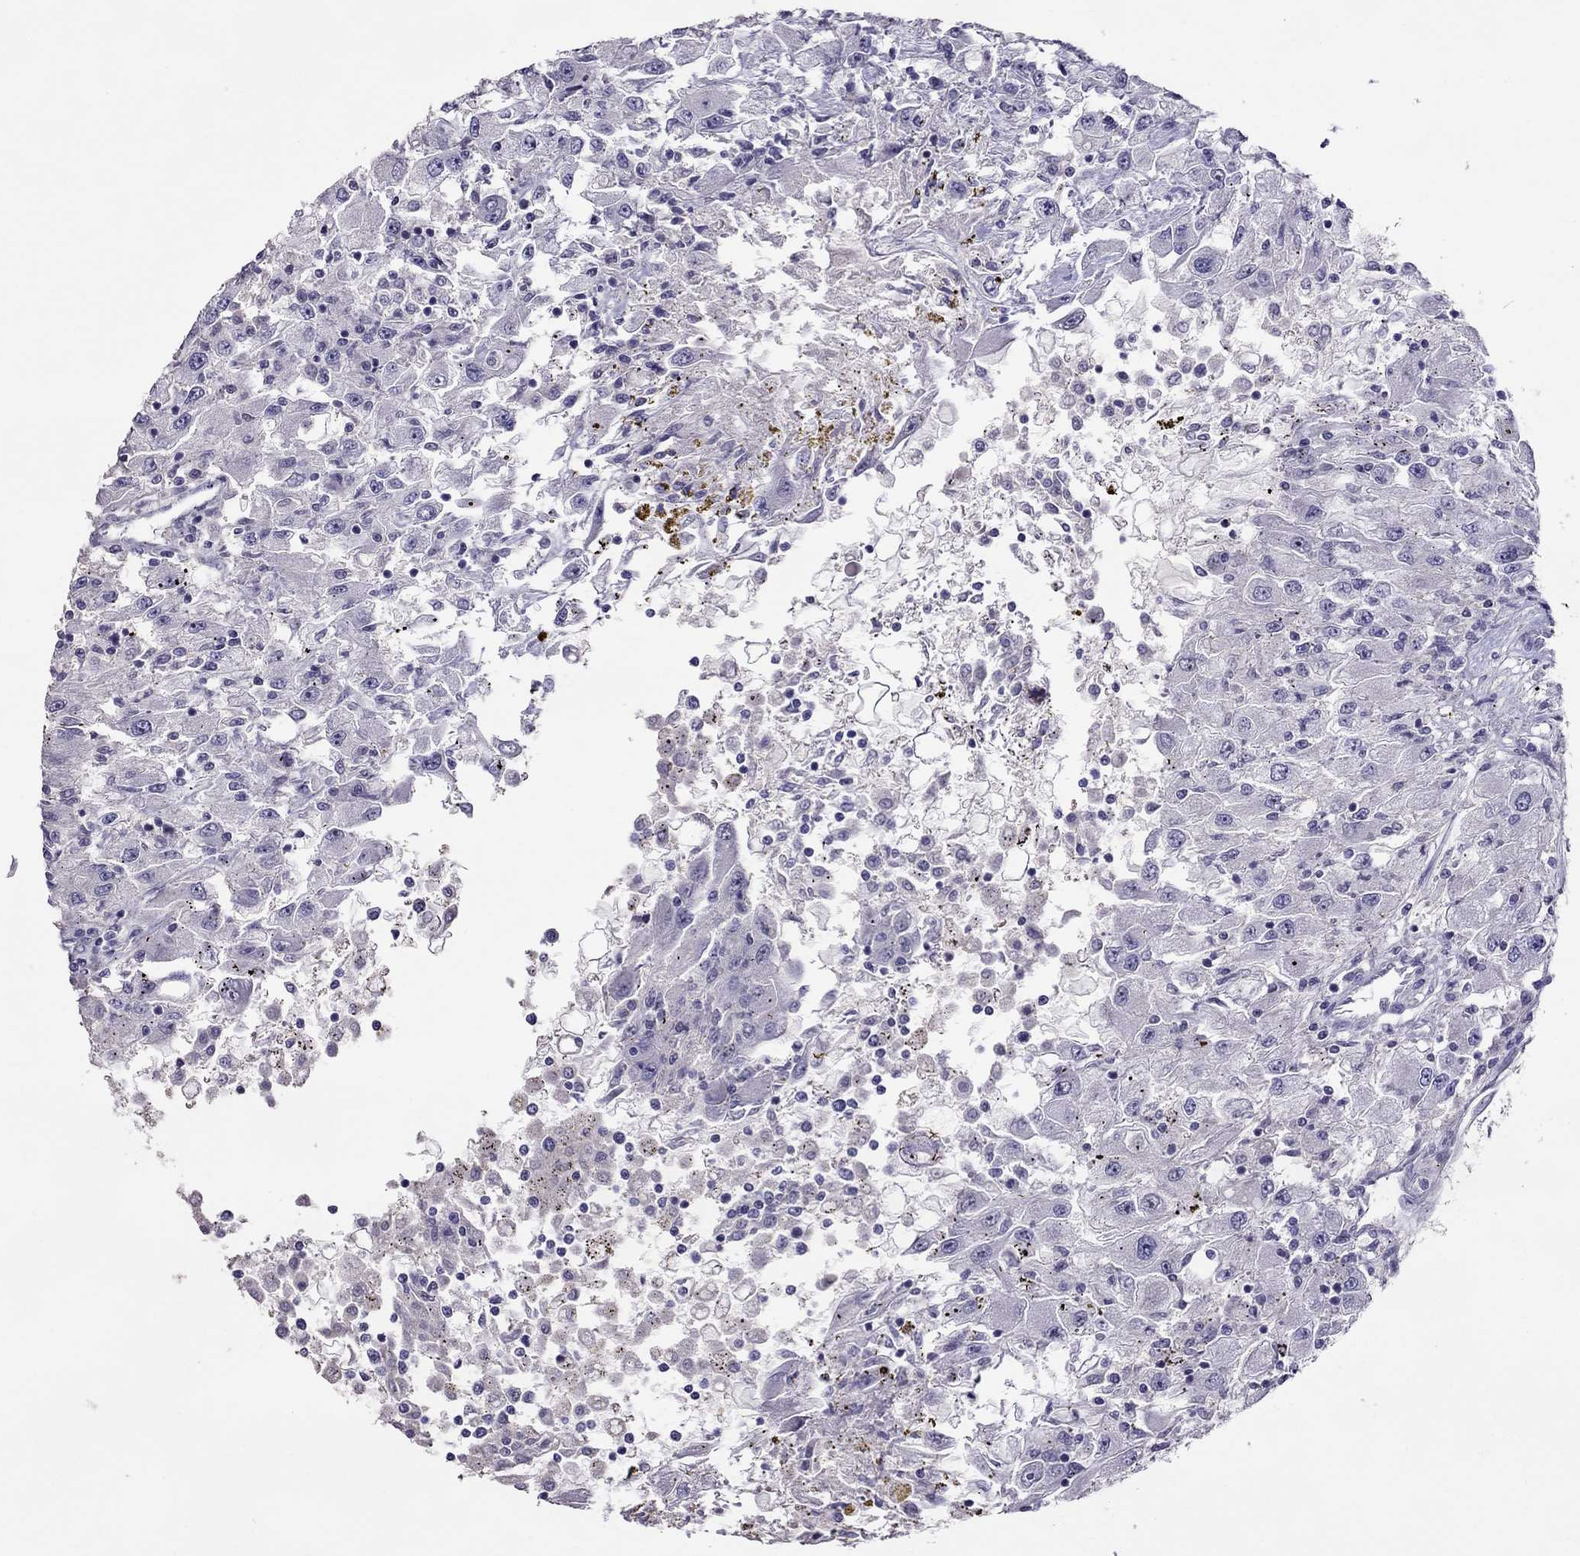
{"staining": {"intensity": "negative", "quantity": "none", "location": "none"}, "tissue": "renal cancer", "cell_type": "Tumor cells", "image_type": "cancer", "snomed": [{"axis": "morphology", "description": "Adenocarcinoma, NOS"}, {"axis": "topography", "description": "Kidney"}], "caption": "IHC of adenocarcinoma (renal) displays no positivity in tumor cells.", "gene": "LRRC46", "patient": {"sex": "female", "age": 67}}